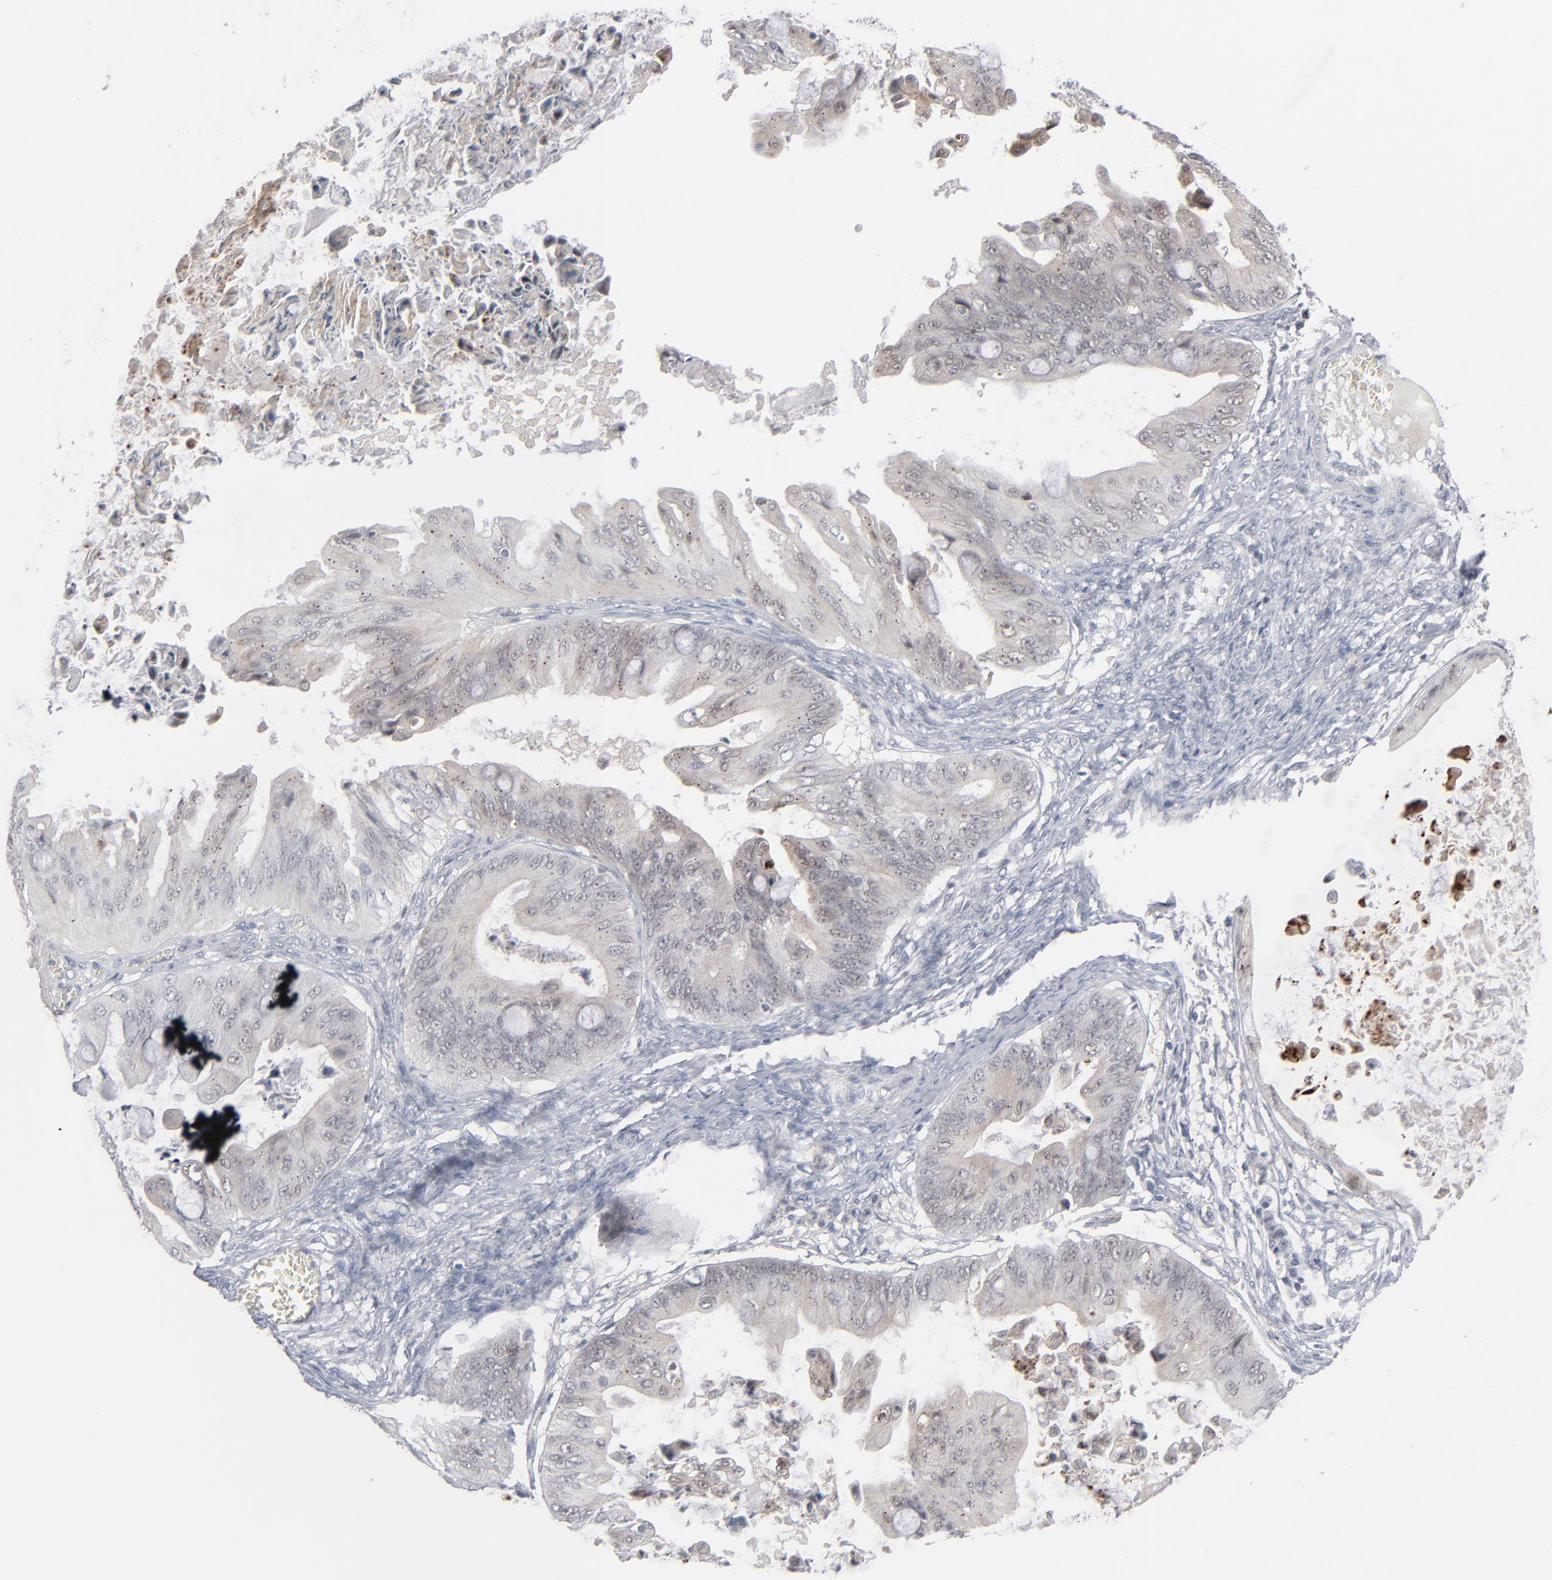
{"staining": {"intensity": "negative", "quantity": "none", "location": "none"}, "tissue": "ovarian cancer", "cell_type": "Tumor cells", "image_type": "cancer", "snomed": [{"axis": "morphology", "description": "Cystadenocarcinoma, mucinous, NOS"}, {"axis": "topography", "description": "Ovary"}], "caption": "Tumor cells are negative for protein expression in human ovarian cancer (mucinous cystadenocarcinoma). The staining was performed using DAB (3,3'-diaminobenzidine) to visualize the protein expression in brown, while the nuclei were stained in blue with hematoxylin (Magnification: 20x).", "gene": "POF1B", "patient": {"sex": "female", "age": 37}}